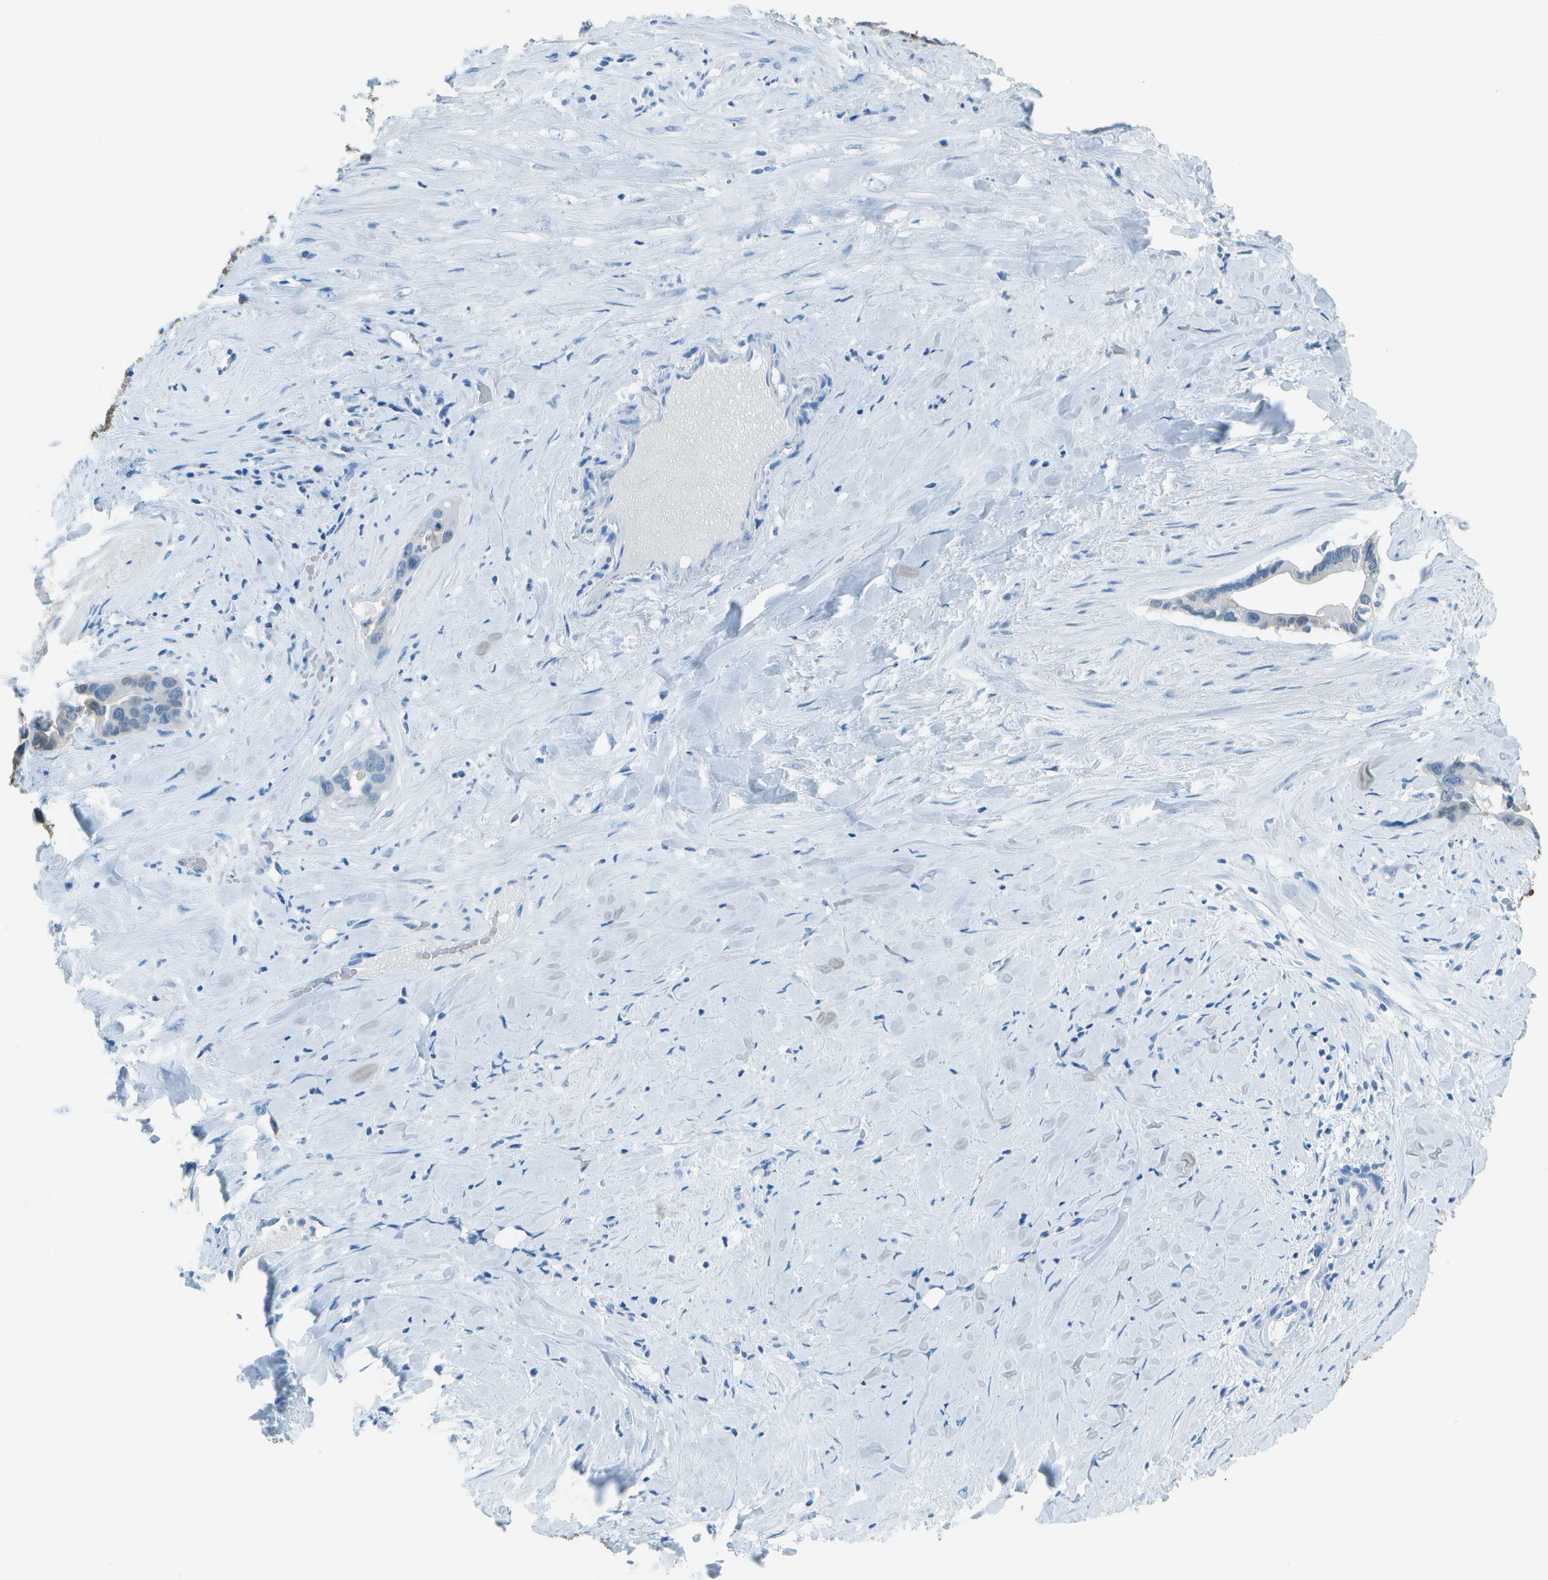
{"staining": {"intensity": "weak", "quantity": "<25%", "location": "cytoplasmic/membranous,nuclear"}, "tissue": "liver cancer", "cell_type": "Tumor cells", "image_type": "cancer", "snomed": [{"axis": "morphology", "description": "Cholangiocarcinoma"}, {"axis": "topography", "description": "Liver"}], "caption": "The IHC histopathology image has no significant staining in tumor cells of liver cancer (cholangiocarcinoma) tissue.", "gene": "ASL", "patient": {"sex": "female", "age": 65}}